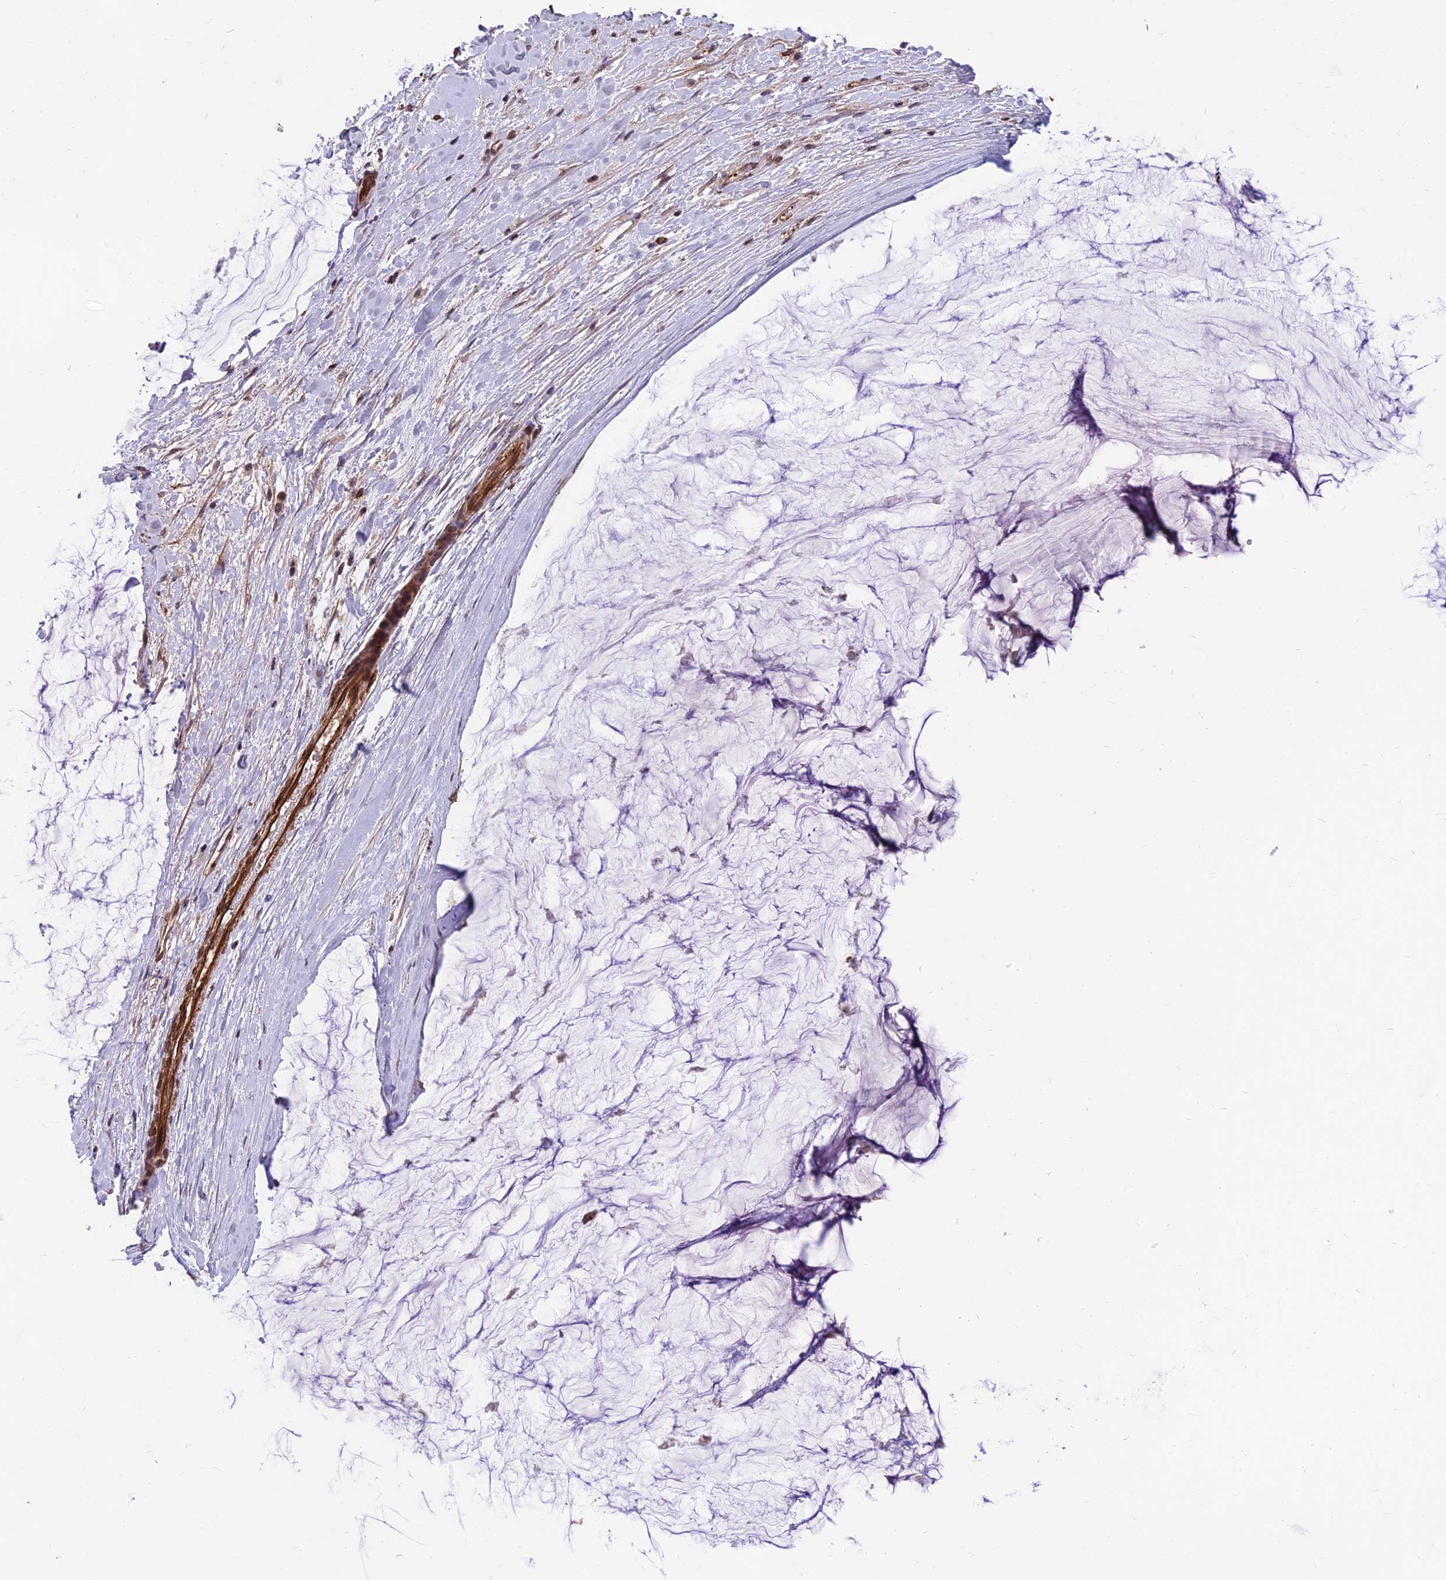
{"staining": {"intensity": "negative", "quantity": "none", "location": "none"}, "tissue": "ovarian cancer", "cell_type": "Tumor cells", "image_type": "cancer", "snomed": [{"axis": "morphology", "description": "Cystadenocarcinoma, mucinous, NOS"}, {"axis": "topography", "description": "Ovary"}], "caption": "A micrograph of ovarian mucinous cystadenocarcinoma stained for a protein shows no brown staining in tumor cells.", "gene": "RTN4RL1", "patient": {"sex": "female", "age": 39}}